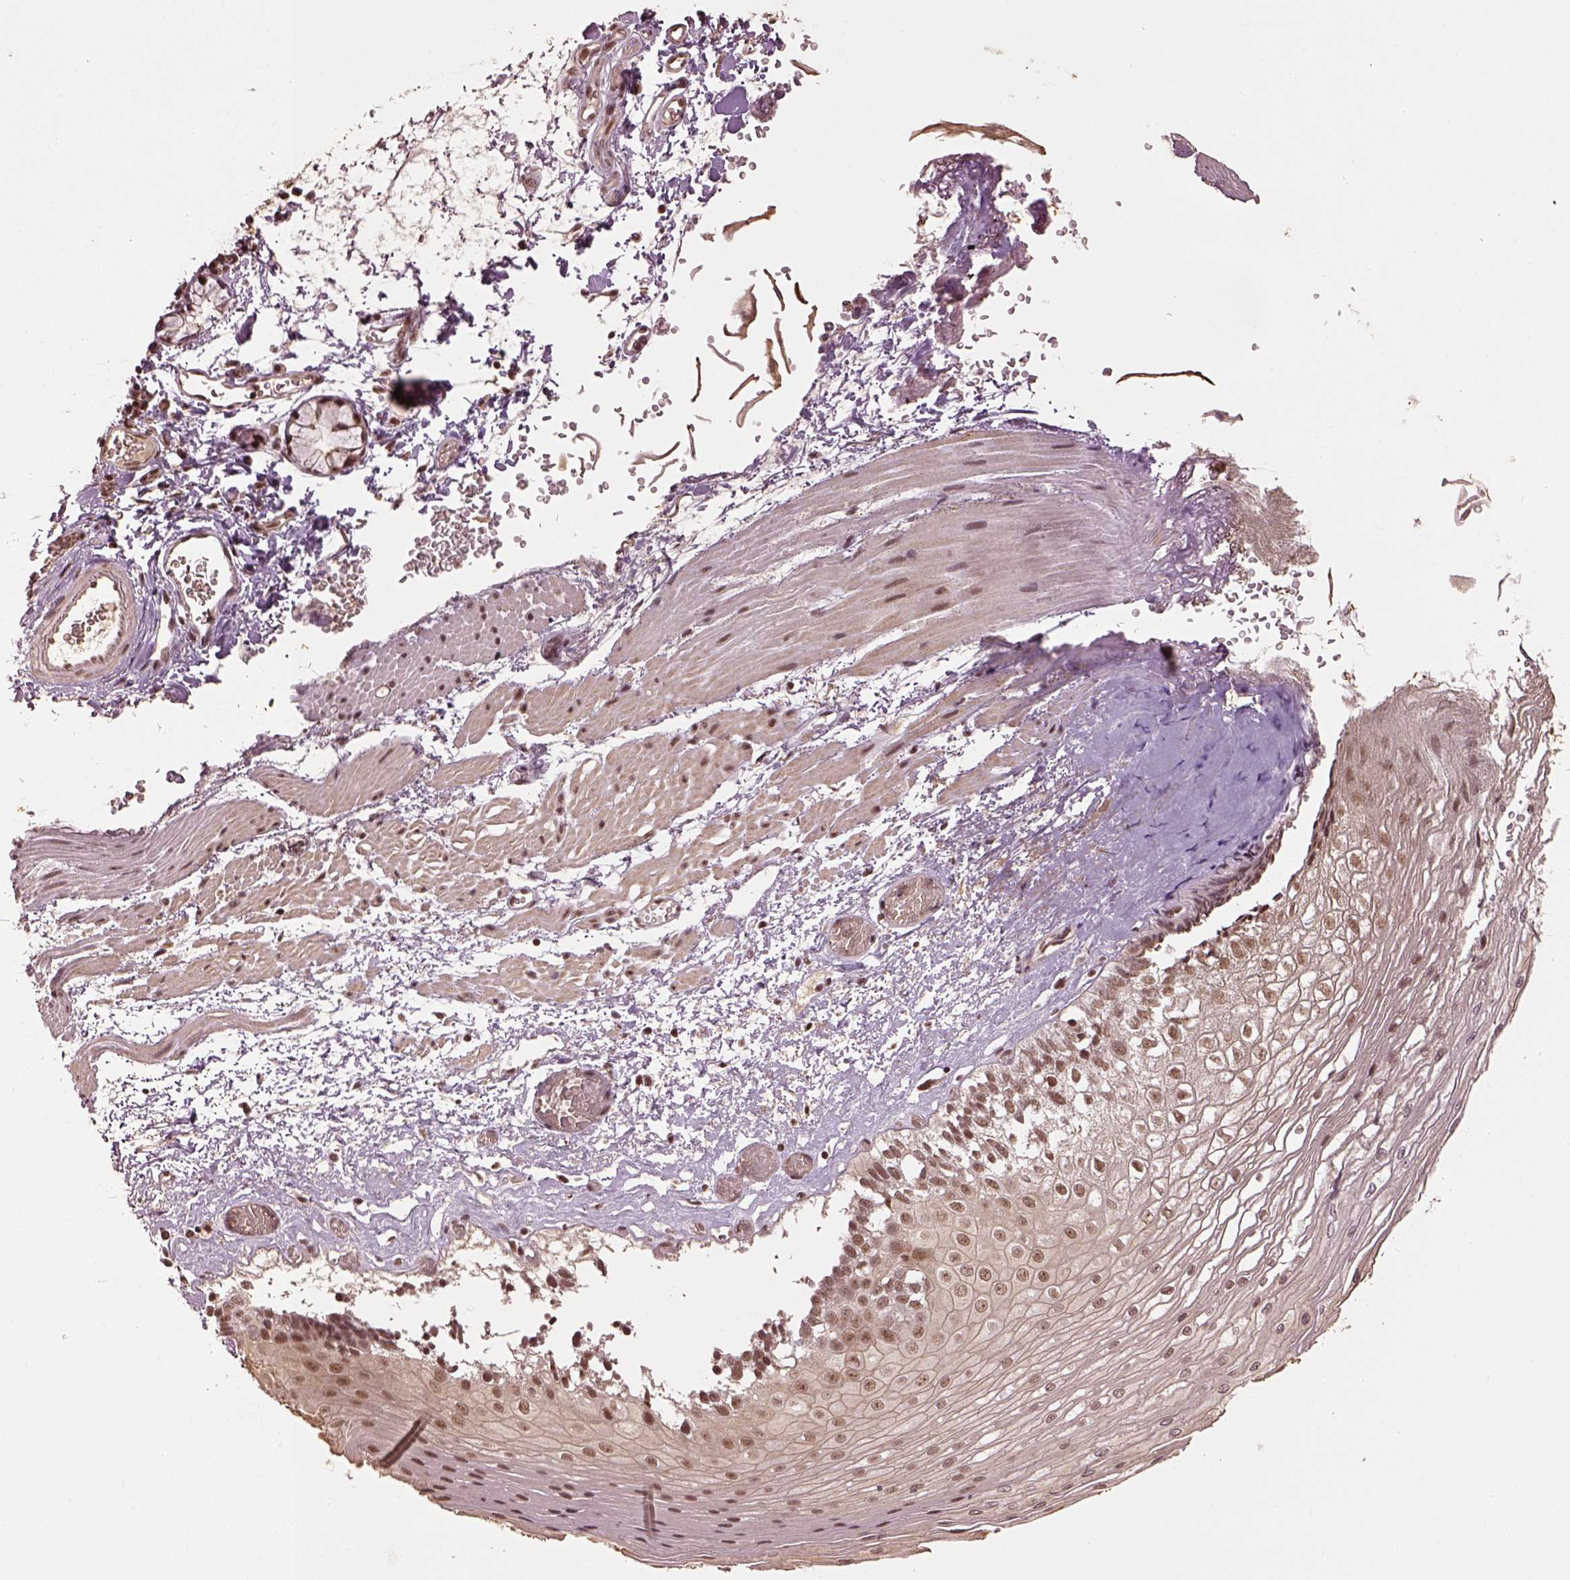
{"staining": {"intensity": "moderate", "quantity": ">75%", "location": "nuclear"}, "tissue": "esophagus", "cell_type": "Squamous epithelial cells", "image_type": "normal", "snomed": [{"axis": "morphology", "description": "Normal tissue, NOS"}, {"axis": "topography", "description": "Esophagus"}], "caption": "Squamous epithelial cells demonstrate moderate nuclear positivity in approximately >75% of cells in unremarkable esophagus.", "gene": "BRD9", "patient": {"sex": "female", "age": 62}}